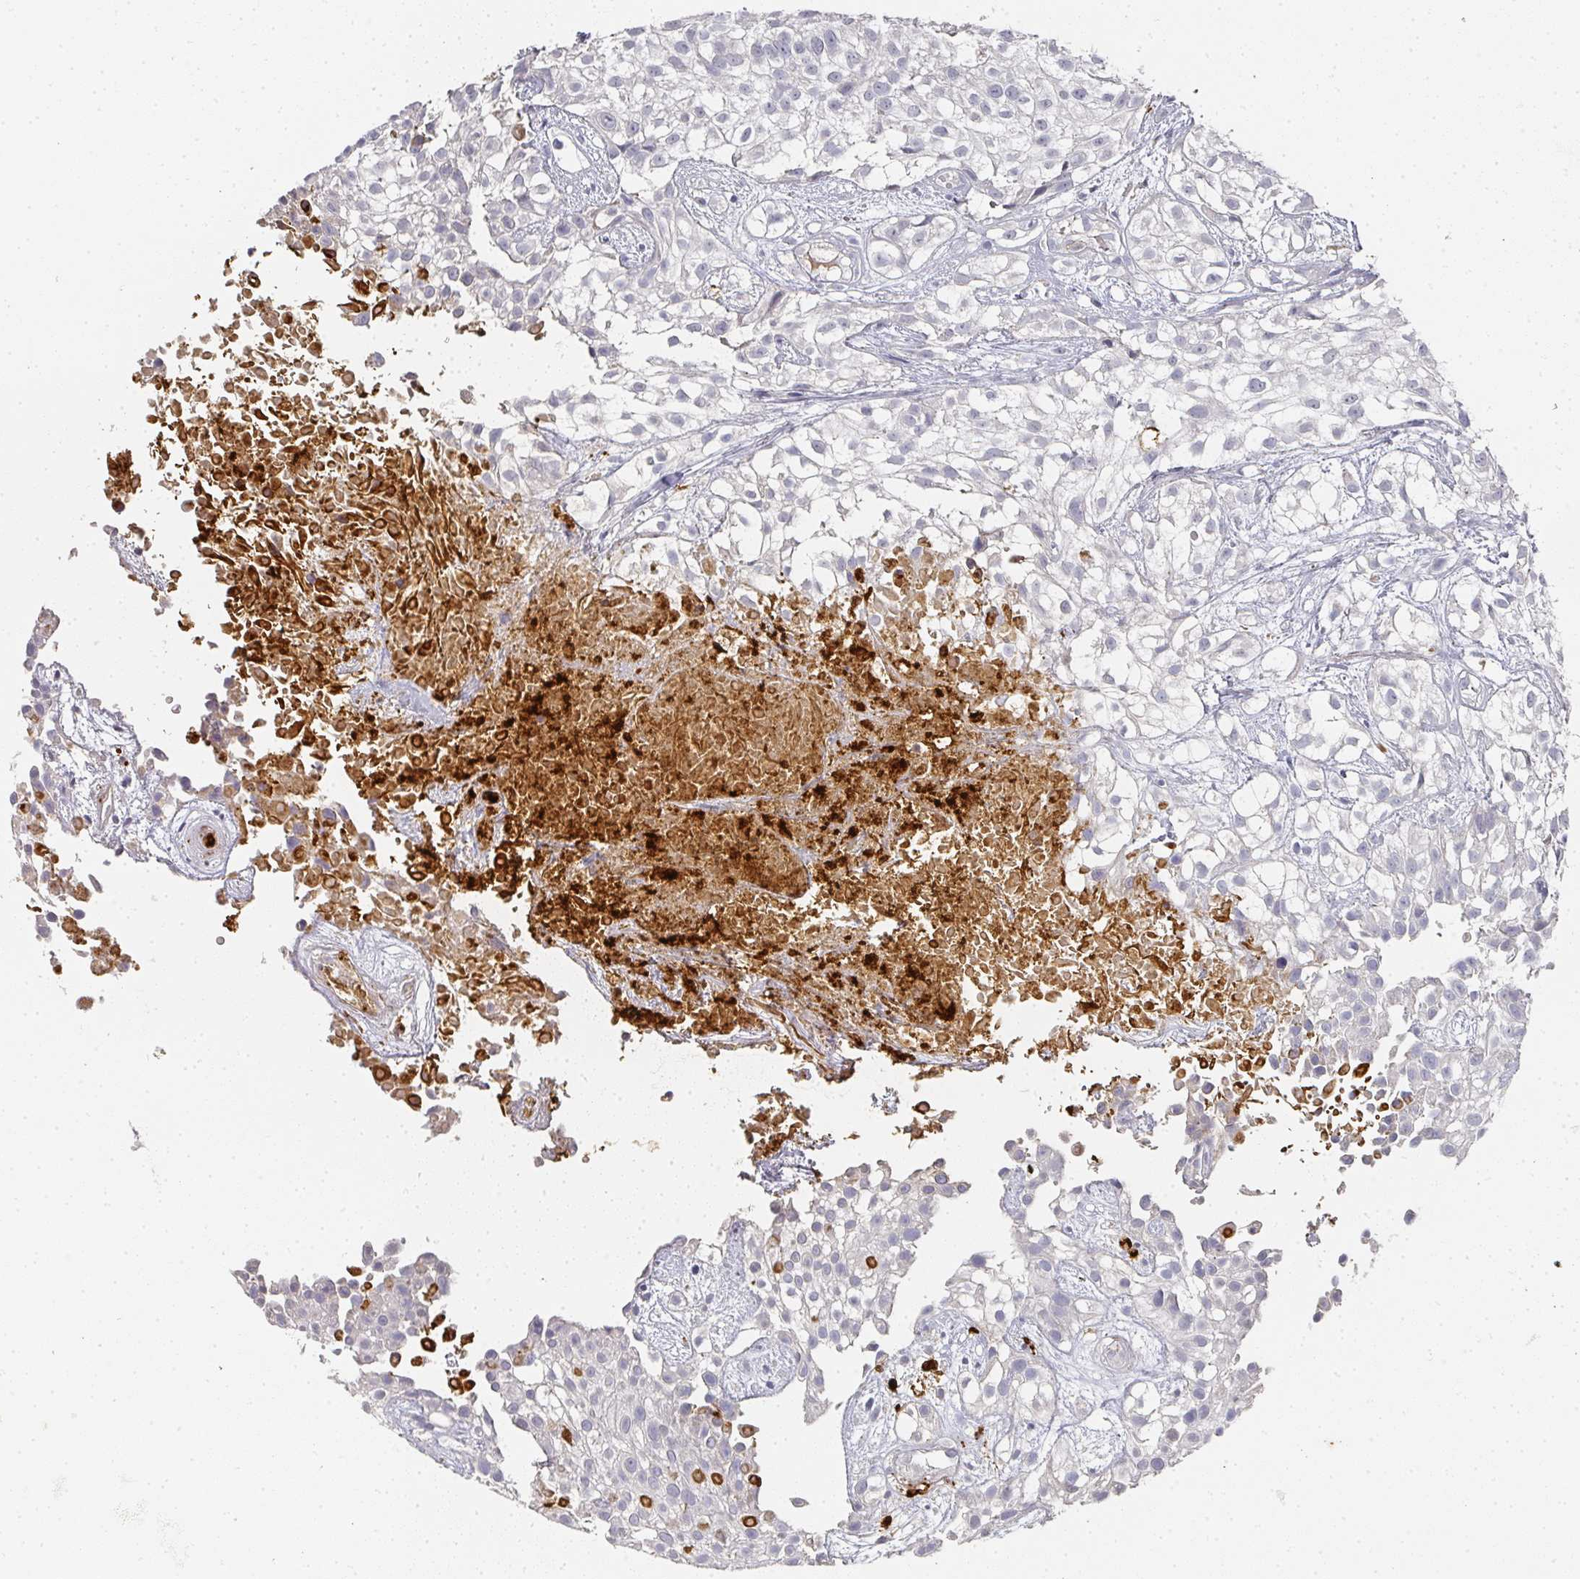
{"staining": {"intensity": "negative", "quantity": "none", "location": "none"}, "tissue": "urothelial cancer", "cell_type": "Tumor cells", "image_type": "cancer", "snomed": [{"axis": "morphology", "description": "Urothelial carcinoma, High grade"}, {"axis": "topography", "description": "Urinary bladder"}], "caption": "The histopathology image reveals no significant positivity in tumor cells of high-grade urothelial carcinoma.", "gene": "CAMP", "patient": {"sex": "male", "age": 56}}